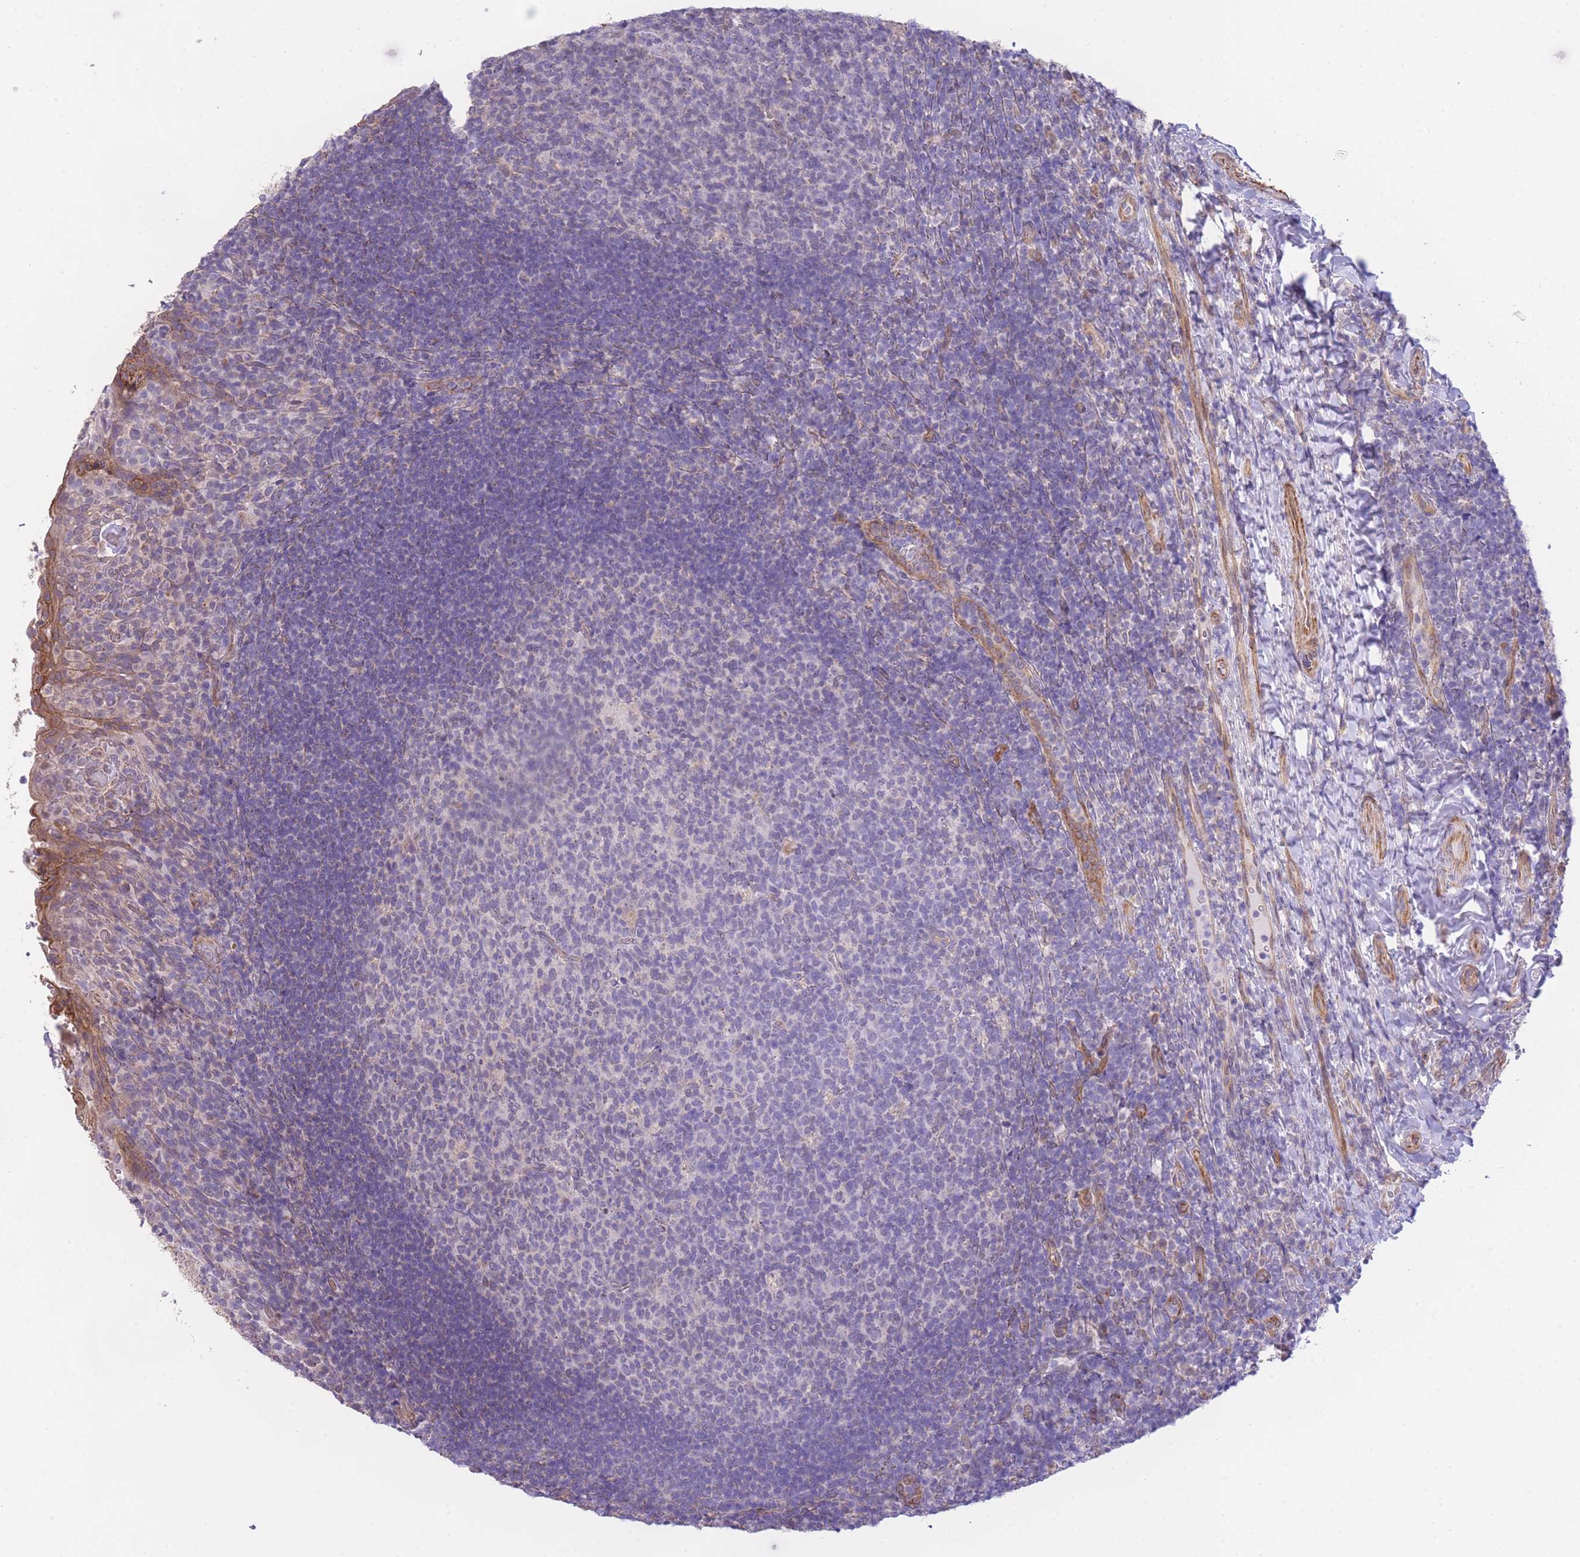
{"staining": {"intensity": "negative", "quantity": "none", "location": "none"}, "tissue": "tonsil", "cell_type": "Germinal center cells", "image_type": "normal", "snomed": [{"axis": "morphology", "description": "Normal tissue, NOS"}, {"axis": "topography", "description": "Tonsil"}], "caption": "The micrograph displays no staining of germinal center cells in unremarkable tonsil. (Immunohistochemistry (ihc), brightfield microscopy, high magnification).", "gene": "CTBP1", "patient": {"sex": "female", "age": 10}}